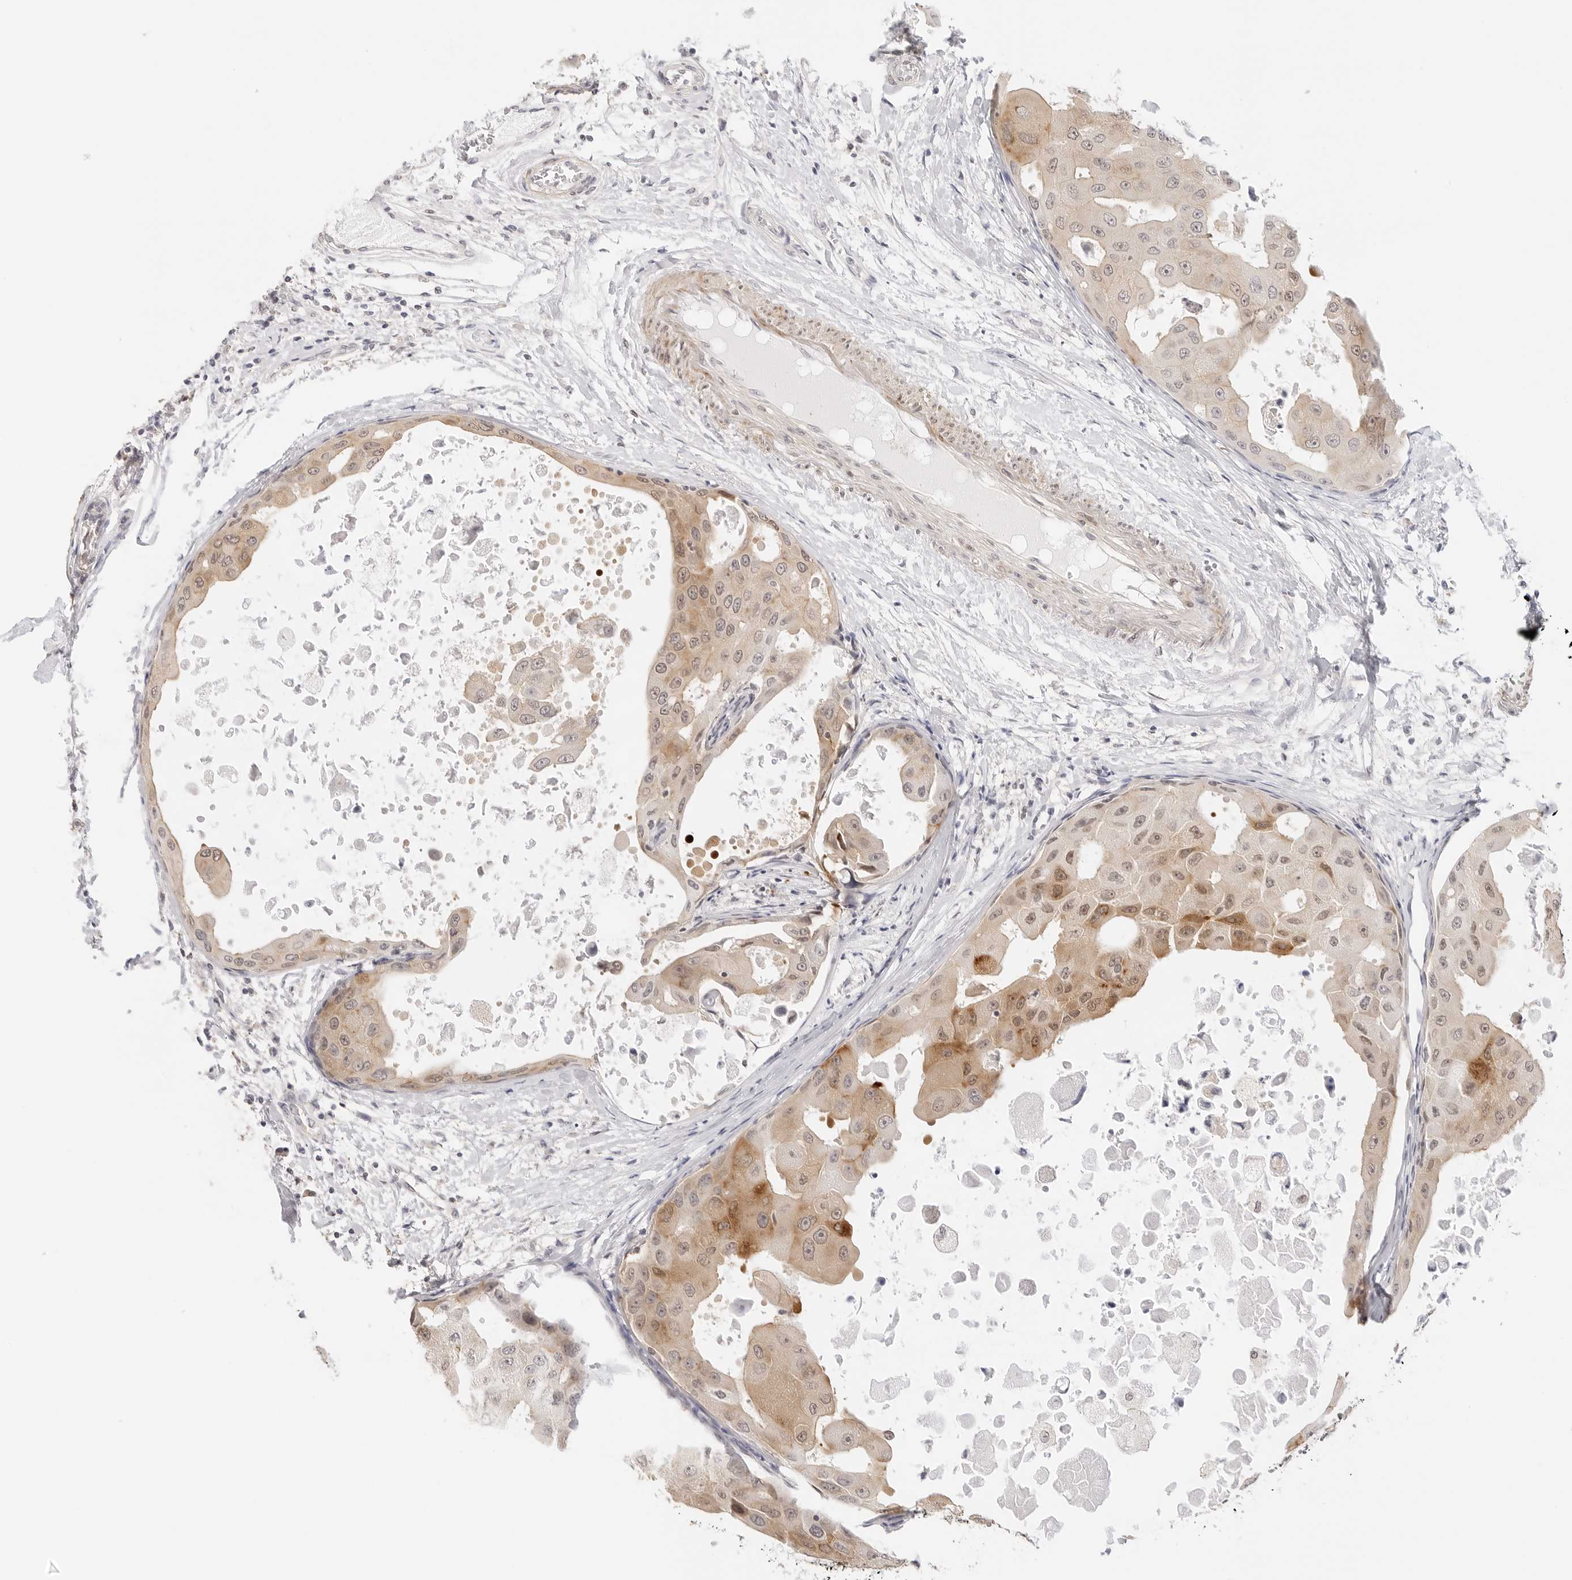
{"staining": {"intensity": "moderate", "quantity": "25%-75%", "location": "cytoplasmic/membranous,nuclear"}, "tissue": "breast cancer", "cell_type": "Tumor cells", "image_type": "cancer", "snomed": [{"axis": "morphology", "description": "Duct carcinoma"}, {"axis": "topography", "description": "Breast"}], "caption": "A brown stain shows moderate cytoplasmic/membranous and nuclear expression of a protein in intraductal carcinoma (breast) tumor cells.", "gene": "PCDH19", "patient": {"sex": "female", "age": 27}}